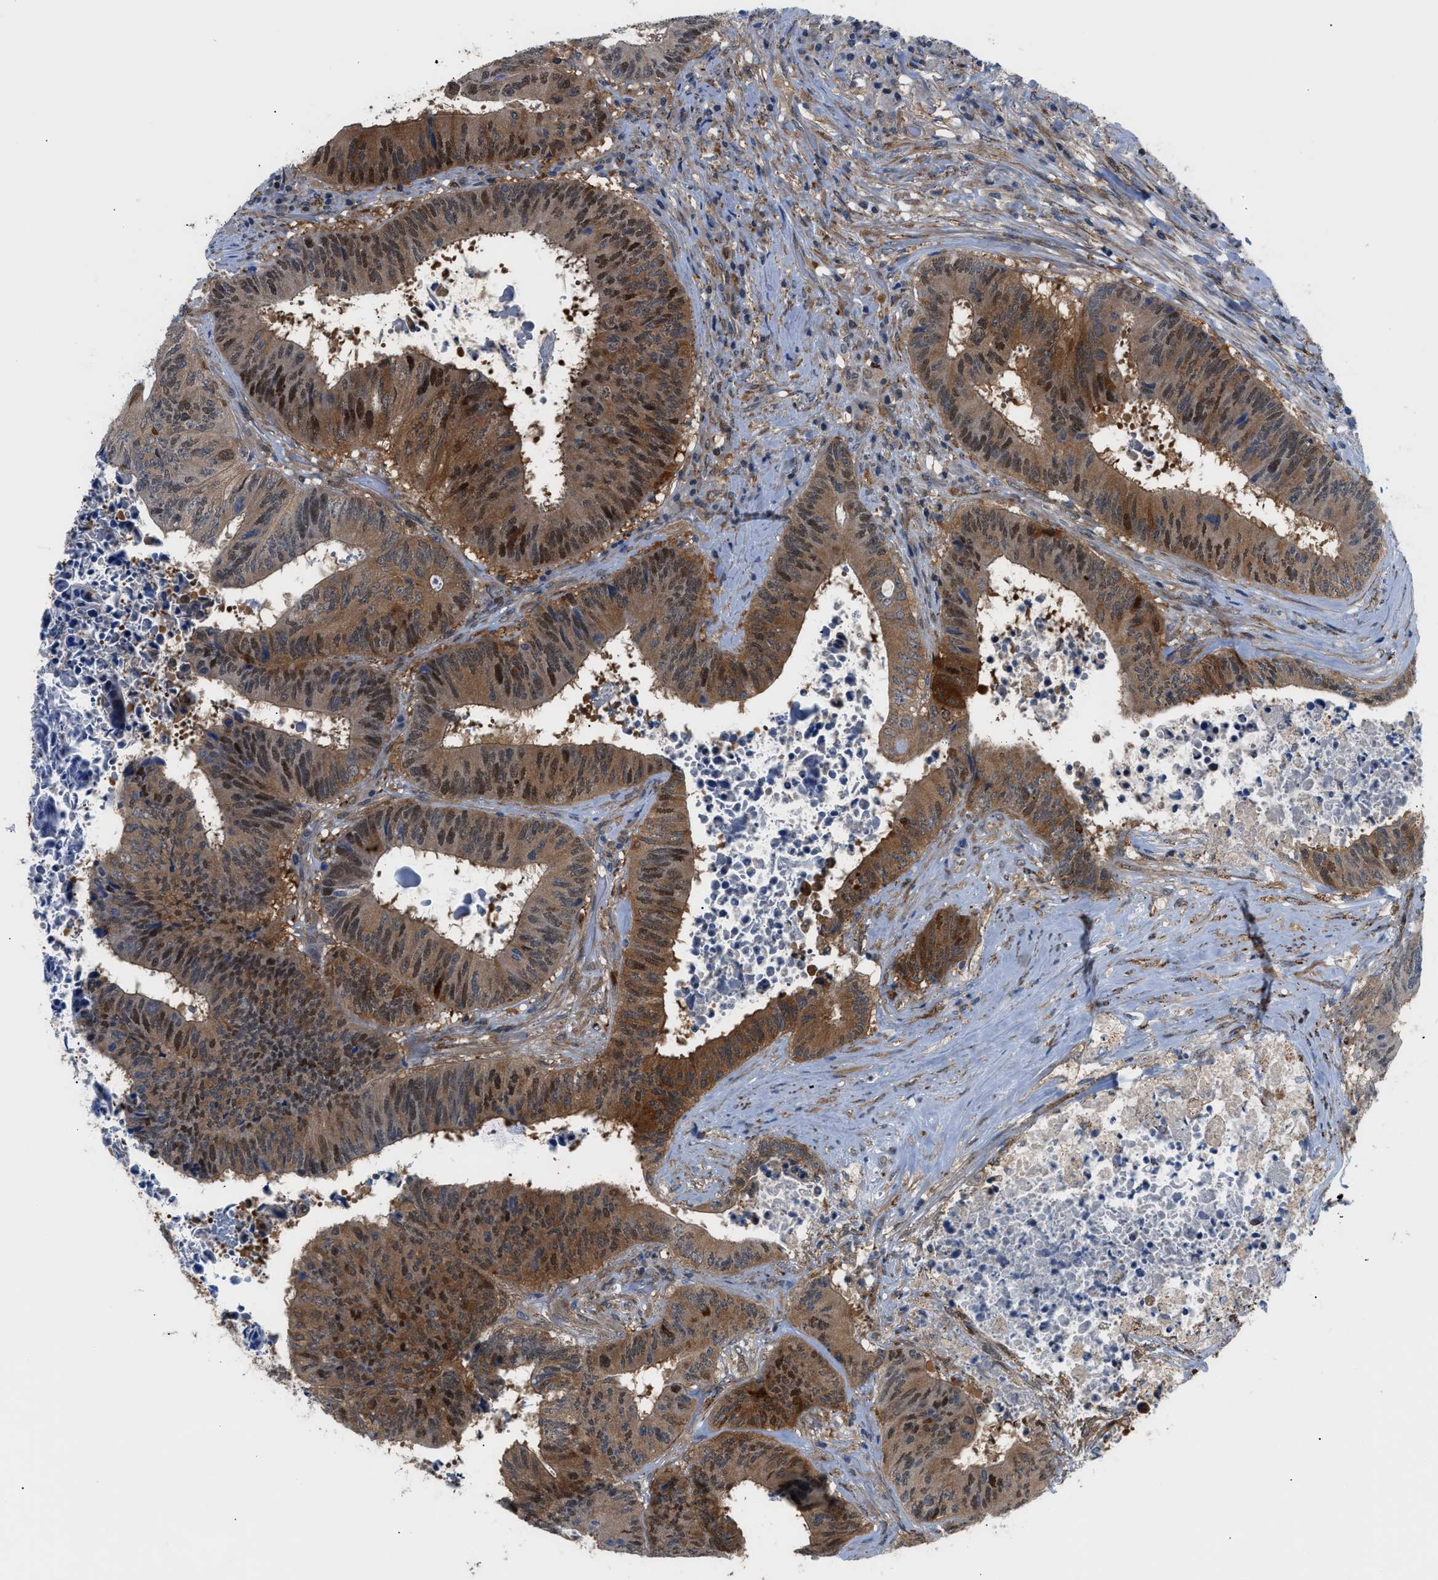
{"staining": {"intensity": "strong", "quantity": ">75%", "location": "cytoplasmic/membranous,nuclear"}, "tissue": "colorectal cancer", "cell_type": "Tumor cells", "image_type": "cancer", "snomed": [{"axis": "morphology", "description": "Adenocarcinoma, NOS"}, {"axis": "topography", "description": "Rectum"}], "caption": "Protein staining of colorectal cancer (adenocarcinoma) tissue exhibits strong cytoplasmic/membranous and nuclear expression in about >75% of tumor cells.", "gene": "TMEM45B", "patient": {"sex": "male", "age": 72}}